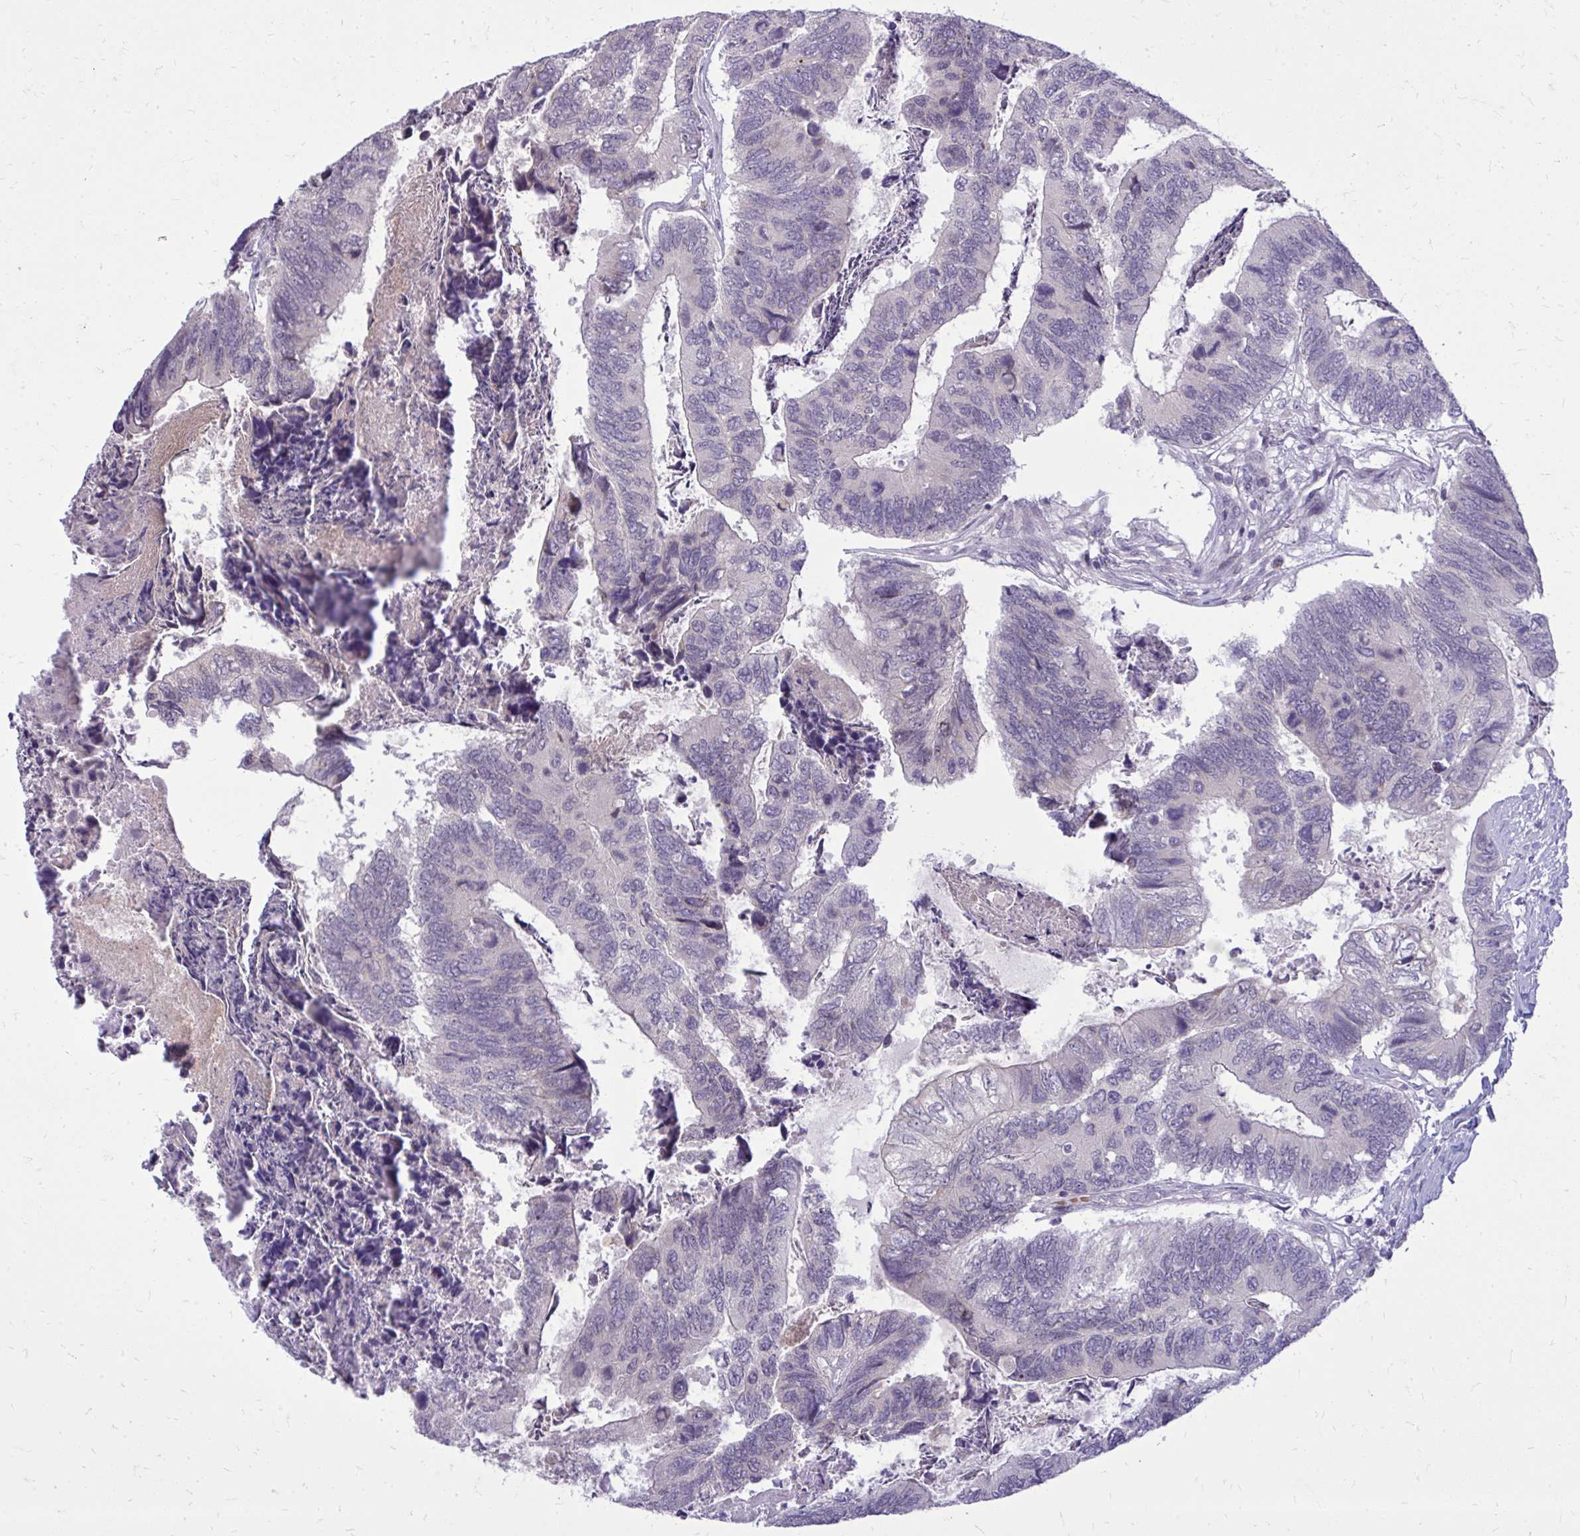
{"staining": {"intensity": "negative", "quantity": "none", "location": "none"}, "tissue": "colorectal cancer", "cell_type": "Tumor cells", "image_type": "cancer", "snomed": [{"axis": "morphology", "description": "Adenocarcinoma, NOS"}, {"axis": "topography", "description": "Colon"}], "caption": "Protein analysis of colorectal cancer (adenocarcinoma) demonstrates no significant staining in tumor cells.", "gene": "DPY19L1", "patient": {"sex": "female", "age": 67}}